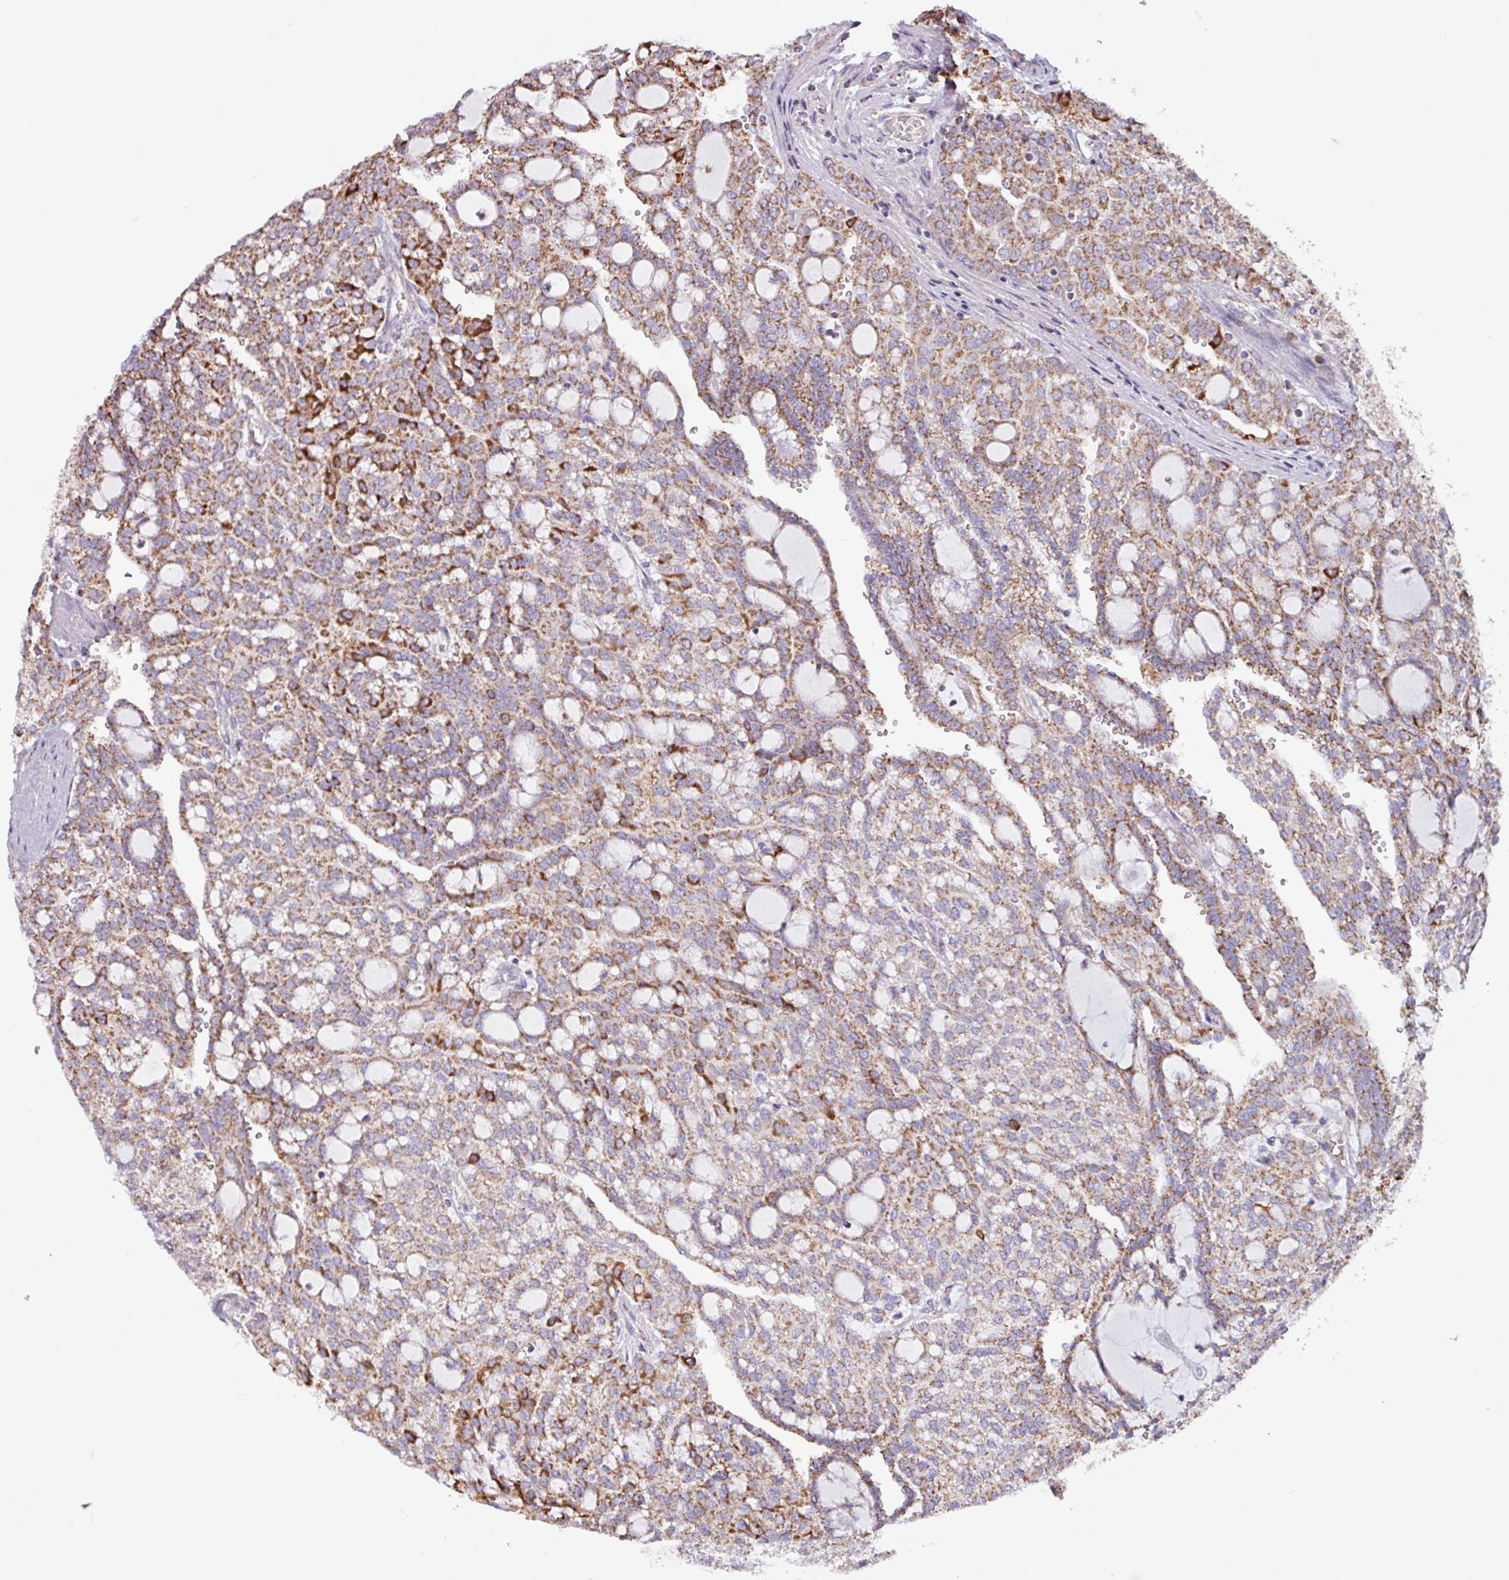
{"staining": {"intensity": "moderate", "quantity": ">75%", "location": "cytoplasmic/membranous"}, "tissue": "renal cancer", "cell_type": "Tumor cells", "image_type": "cancer", "snomed": [{"axis": "morphology", "description": "Adenocarcinoma, NOS"}, {"axis": "topography", "description": "Kidney"}], "caption": "IHC (DAB) staining of human adenocarcinoma (renal) demonstrates moderate cytoplasmic/membranous protein positivity in about >75% of tumor cells.", "gene": "RTL3", "patient": {"sex": "male", "age": 63}}